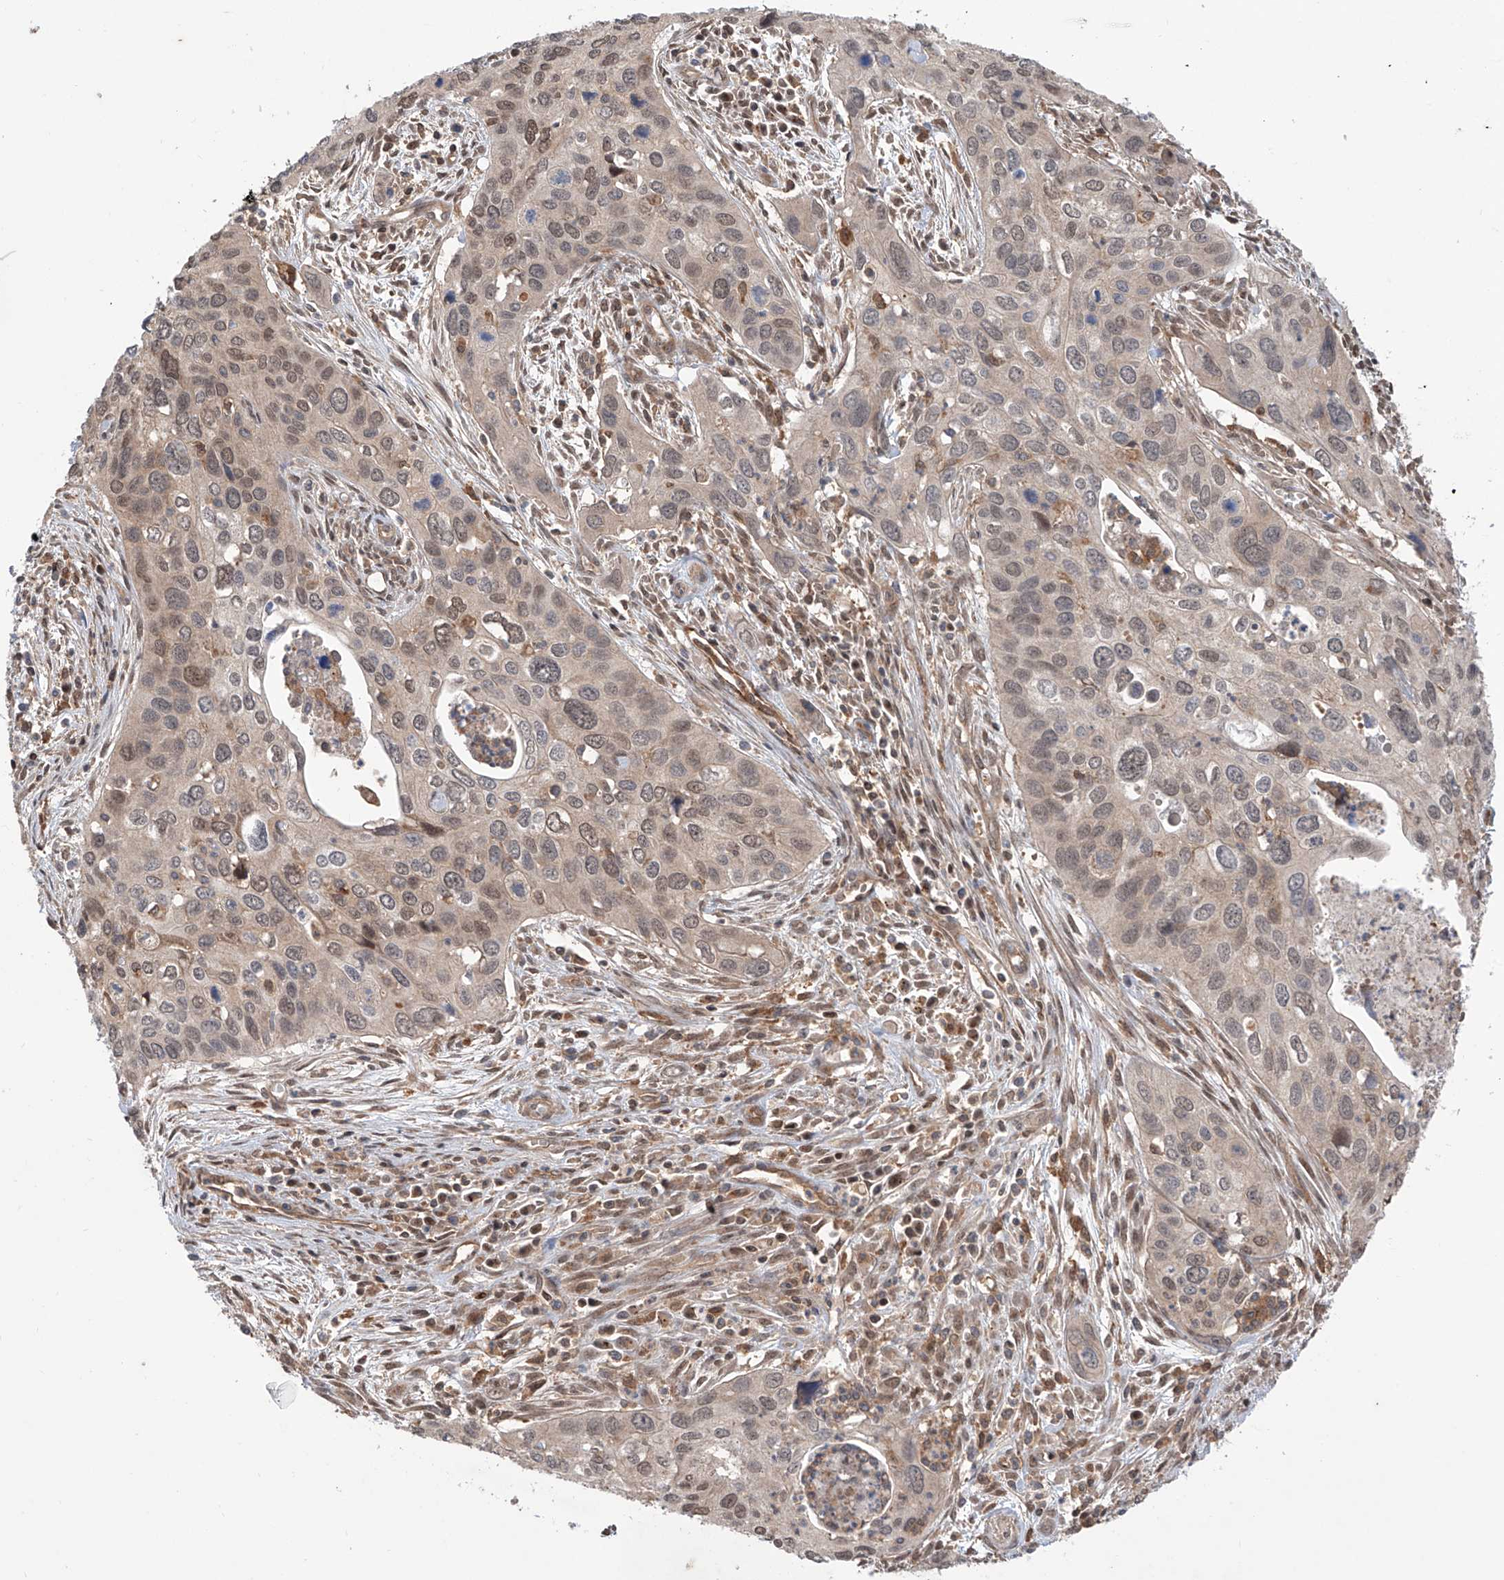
{"staining": {"intensity": "moderate", "quantity": "<25%", "location": "cytoplasmic/membranous,nuclear"}, "tissue": "cervical cancer", "cell_type": "Tumor cells", "image_type": "cancer", "snomed": [{"axis": "morphology", "description": "Squamous cell carcinoma, NOS"}, {"axis": "topography", "description": "Cervix"}], "caption": "Squamous cell carcinoma (cervical) stained with a protein marker reveals moderate staining in tumor cells.", "gene": "HOXC8", "patient": {"sex": "female", "age": 55}}